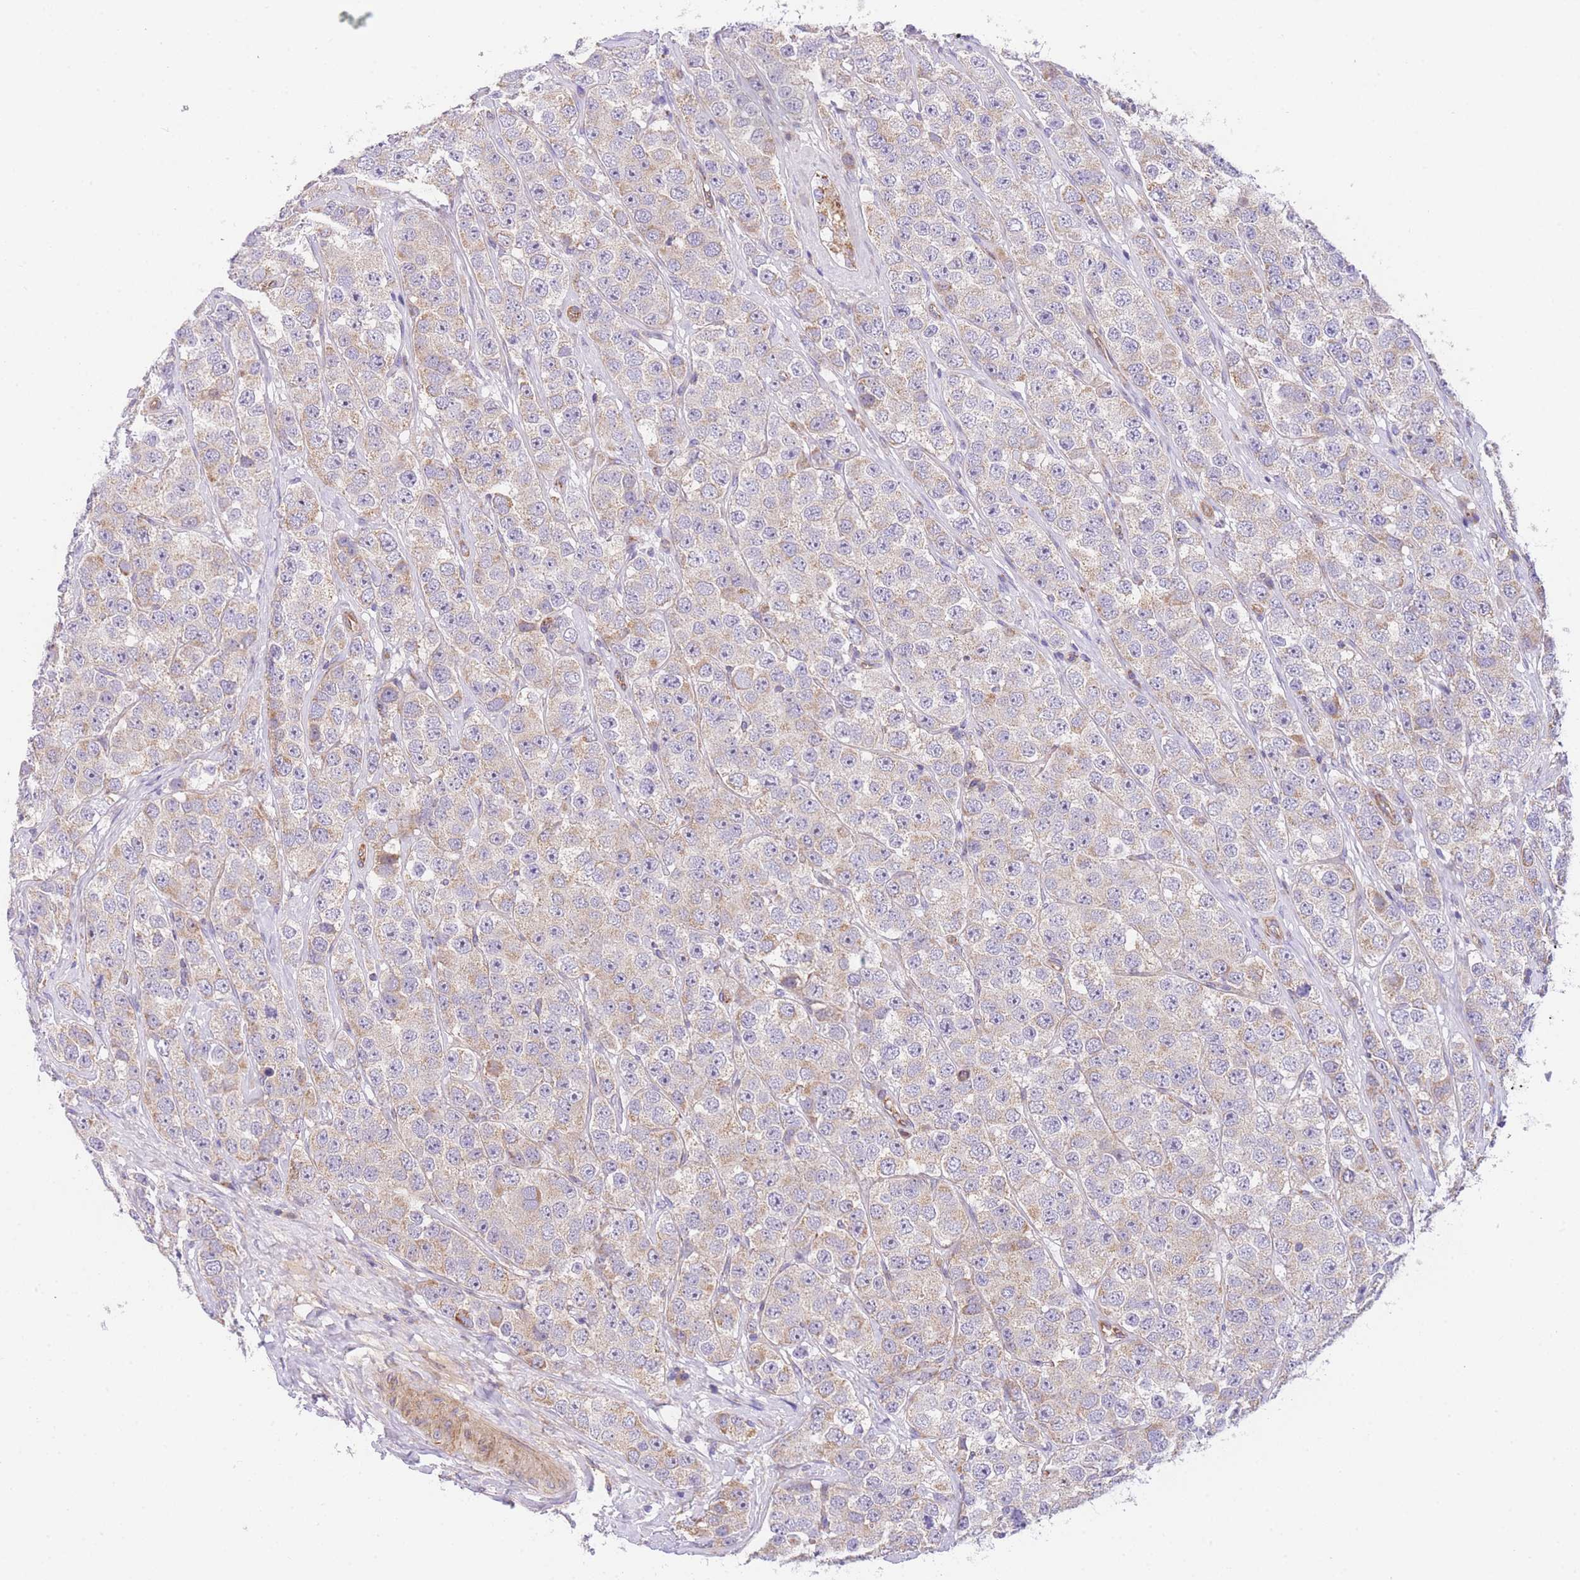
{"staining": {"intensity": "weak", "quantity": "25%-75%", "location": "cytoplasmic/membranous"}, "tissue": "testis cancer", "cell_type": "Tumor cells", "image_type": "cancer", "snomed": [{"axis": "morphology", "description": "Seminoma, NOS"}, {"axis": "topography", "description": "Testis"}], "caption": "About 25%-75% of tumor cells in human testis seminoma demonstrate weak cytoplasmic/membranous protein expression as visualized by brown immunohistochemical staining.", "gene": "MTRES1", "patient": {"sex": "male", "age": 28}}